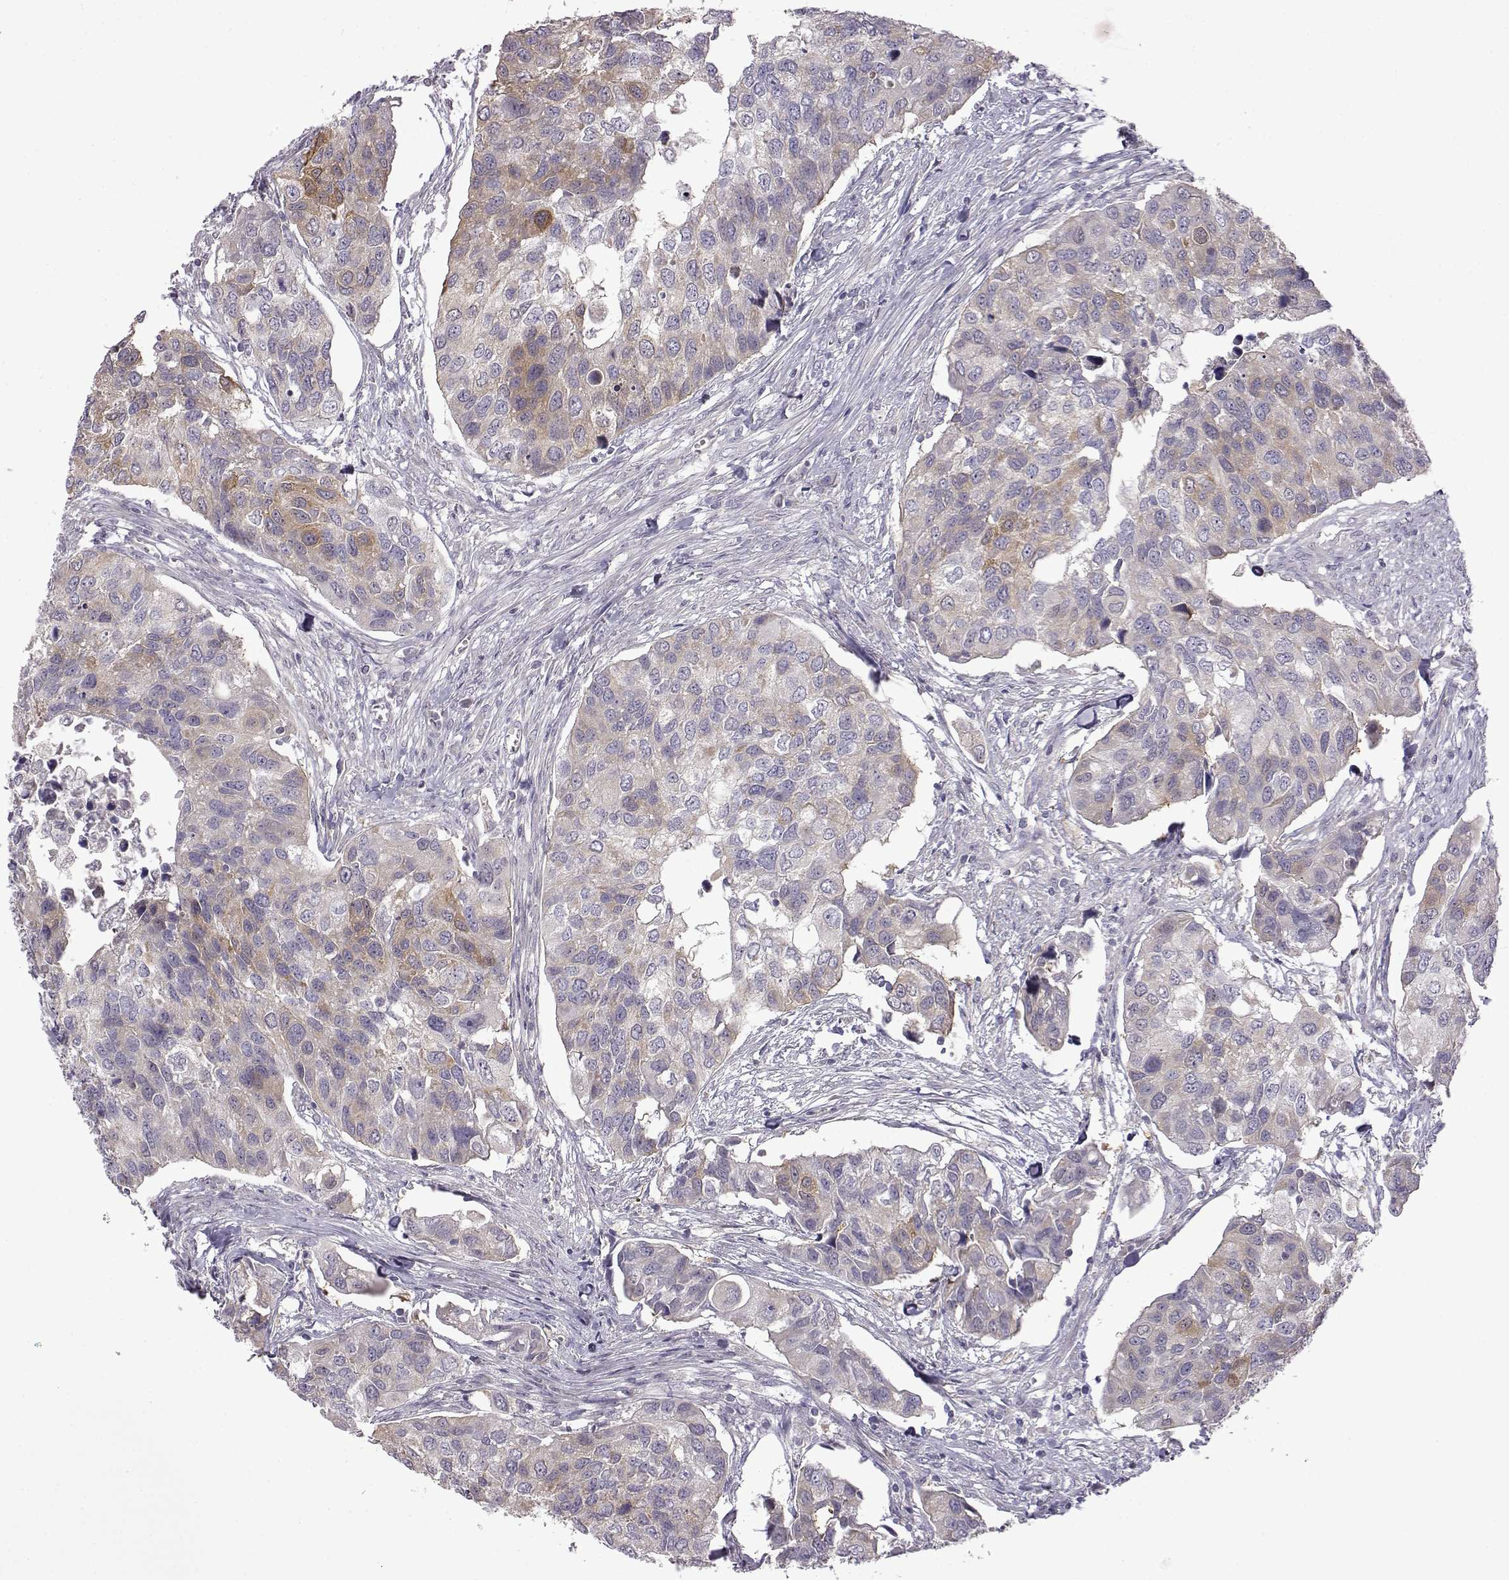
{"staining": {"intensity": "weak", "quantity": "25%-75%", "location": "cytoplasmic/membranous"}, "tissue": "urothelial cancer", "cell_type": "Tumor cells", "image_type": "cancer", "snomed": [{"axis": "morphology", "description": "Urothelial carcinoma, High grade"}, {"axis": "topography", "description": "Urinary bladder"}], "caption": "Immunohistochemical staining of urothelial cancer shows weak cytoplasmic/membranous protein staining in approximately 25%-75% of tumor cells.", "gene": "VGF", "patient": {"sex": "male", "age": 60}}